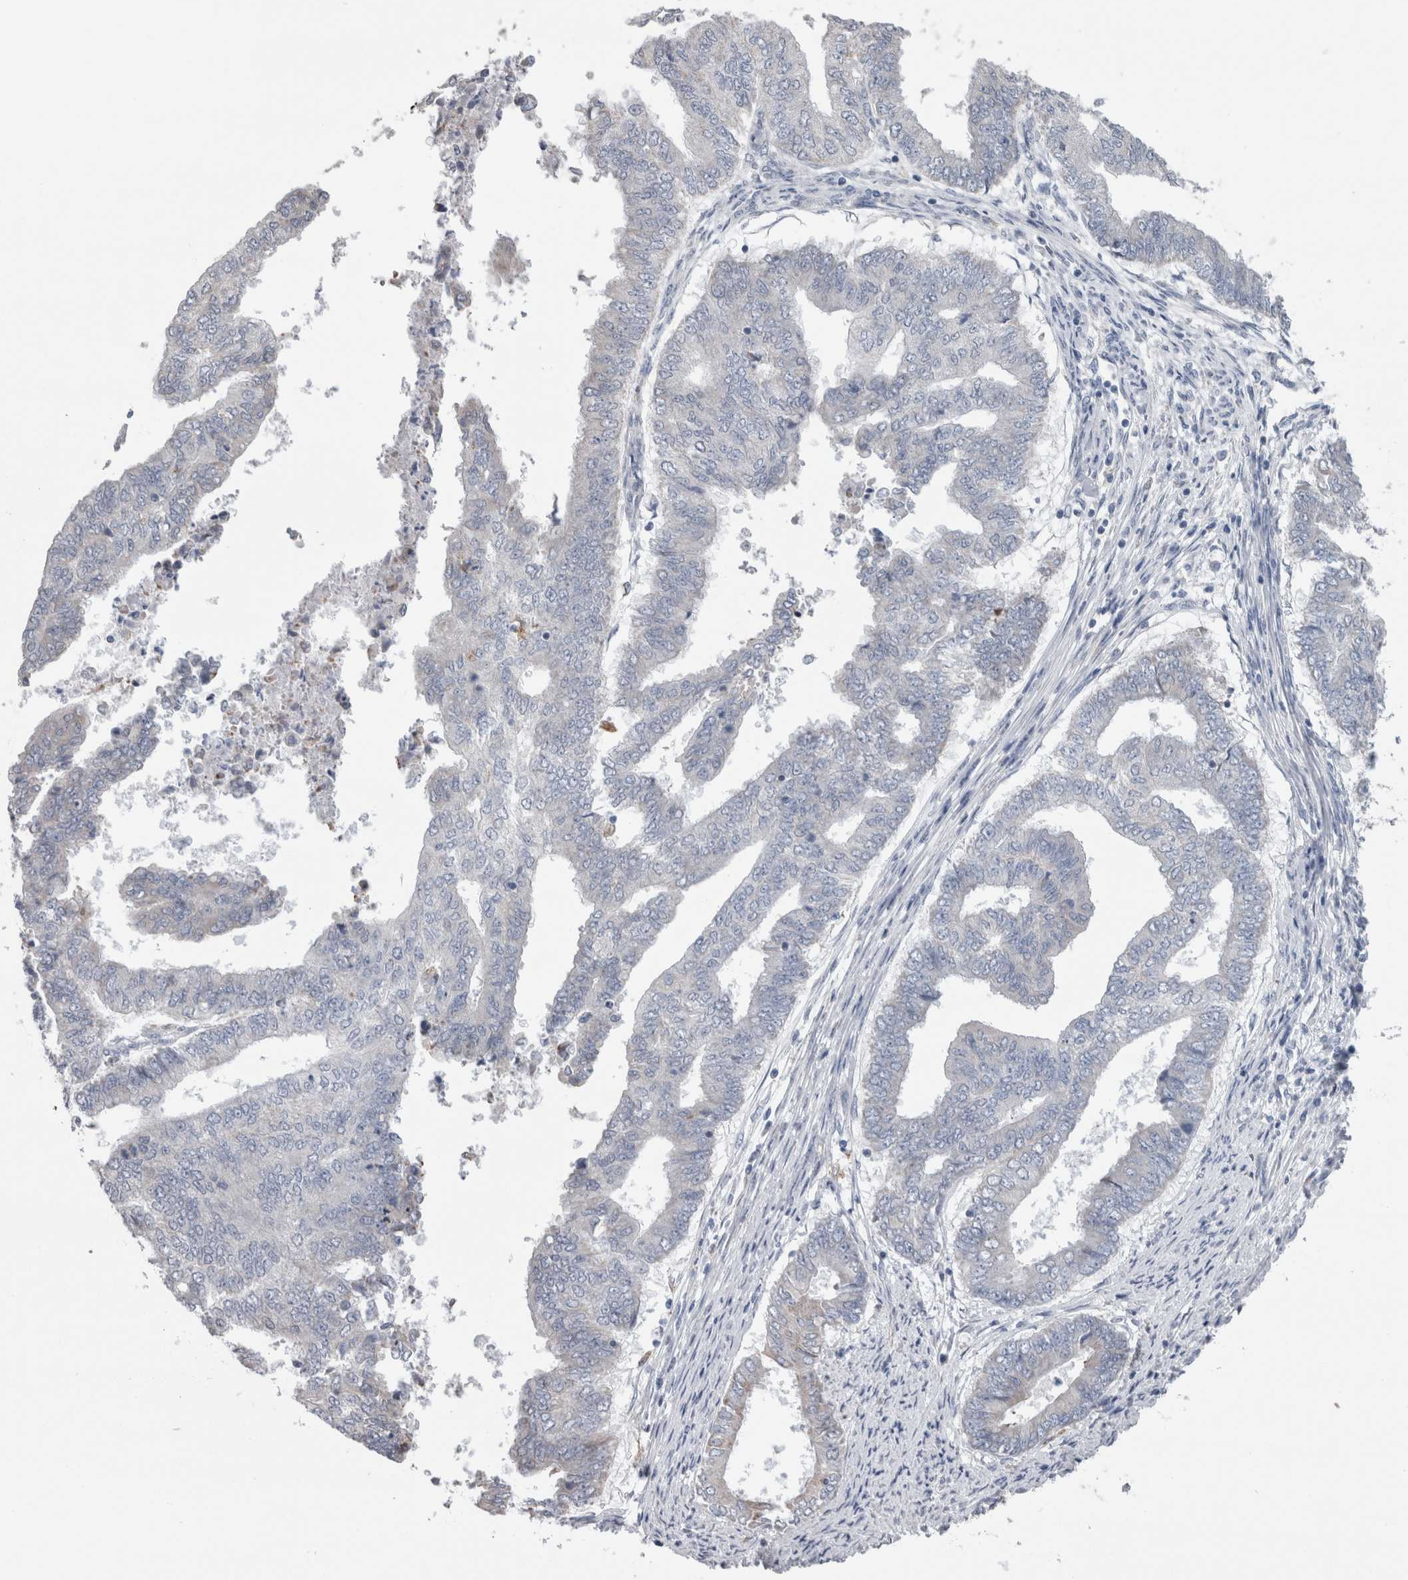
{"staining": {"intensity": "negative", "quantity": "none", "location": "none"}, "tissue": "endometrial cancer", "cell_type": "Tumor cells", "image_type": "cancer", "snomed": [{"axis": "morphology", "description": "Polyp, NOS"}, {"axis": "morphology", "description": "Adenocarcinoma, NOS"}, {"axis": "morphology", "description": "Adenoma, NOS"}, {"axis": "topography", "description": "Endometrium"}], "caption": "Image shows no significant protein positivity in tumor cells of endometrial adenoma.", "gene": "GDAP1", "patient": {"sex": "female", "age": 79}}